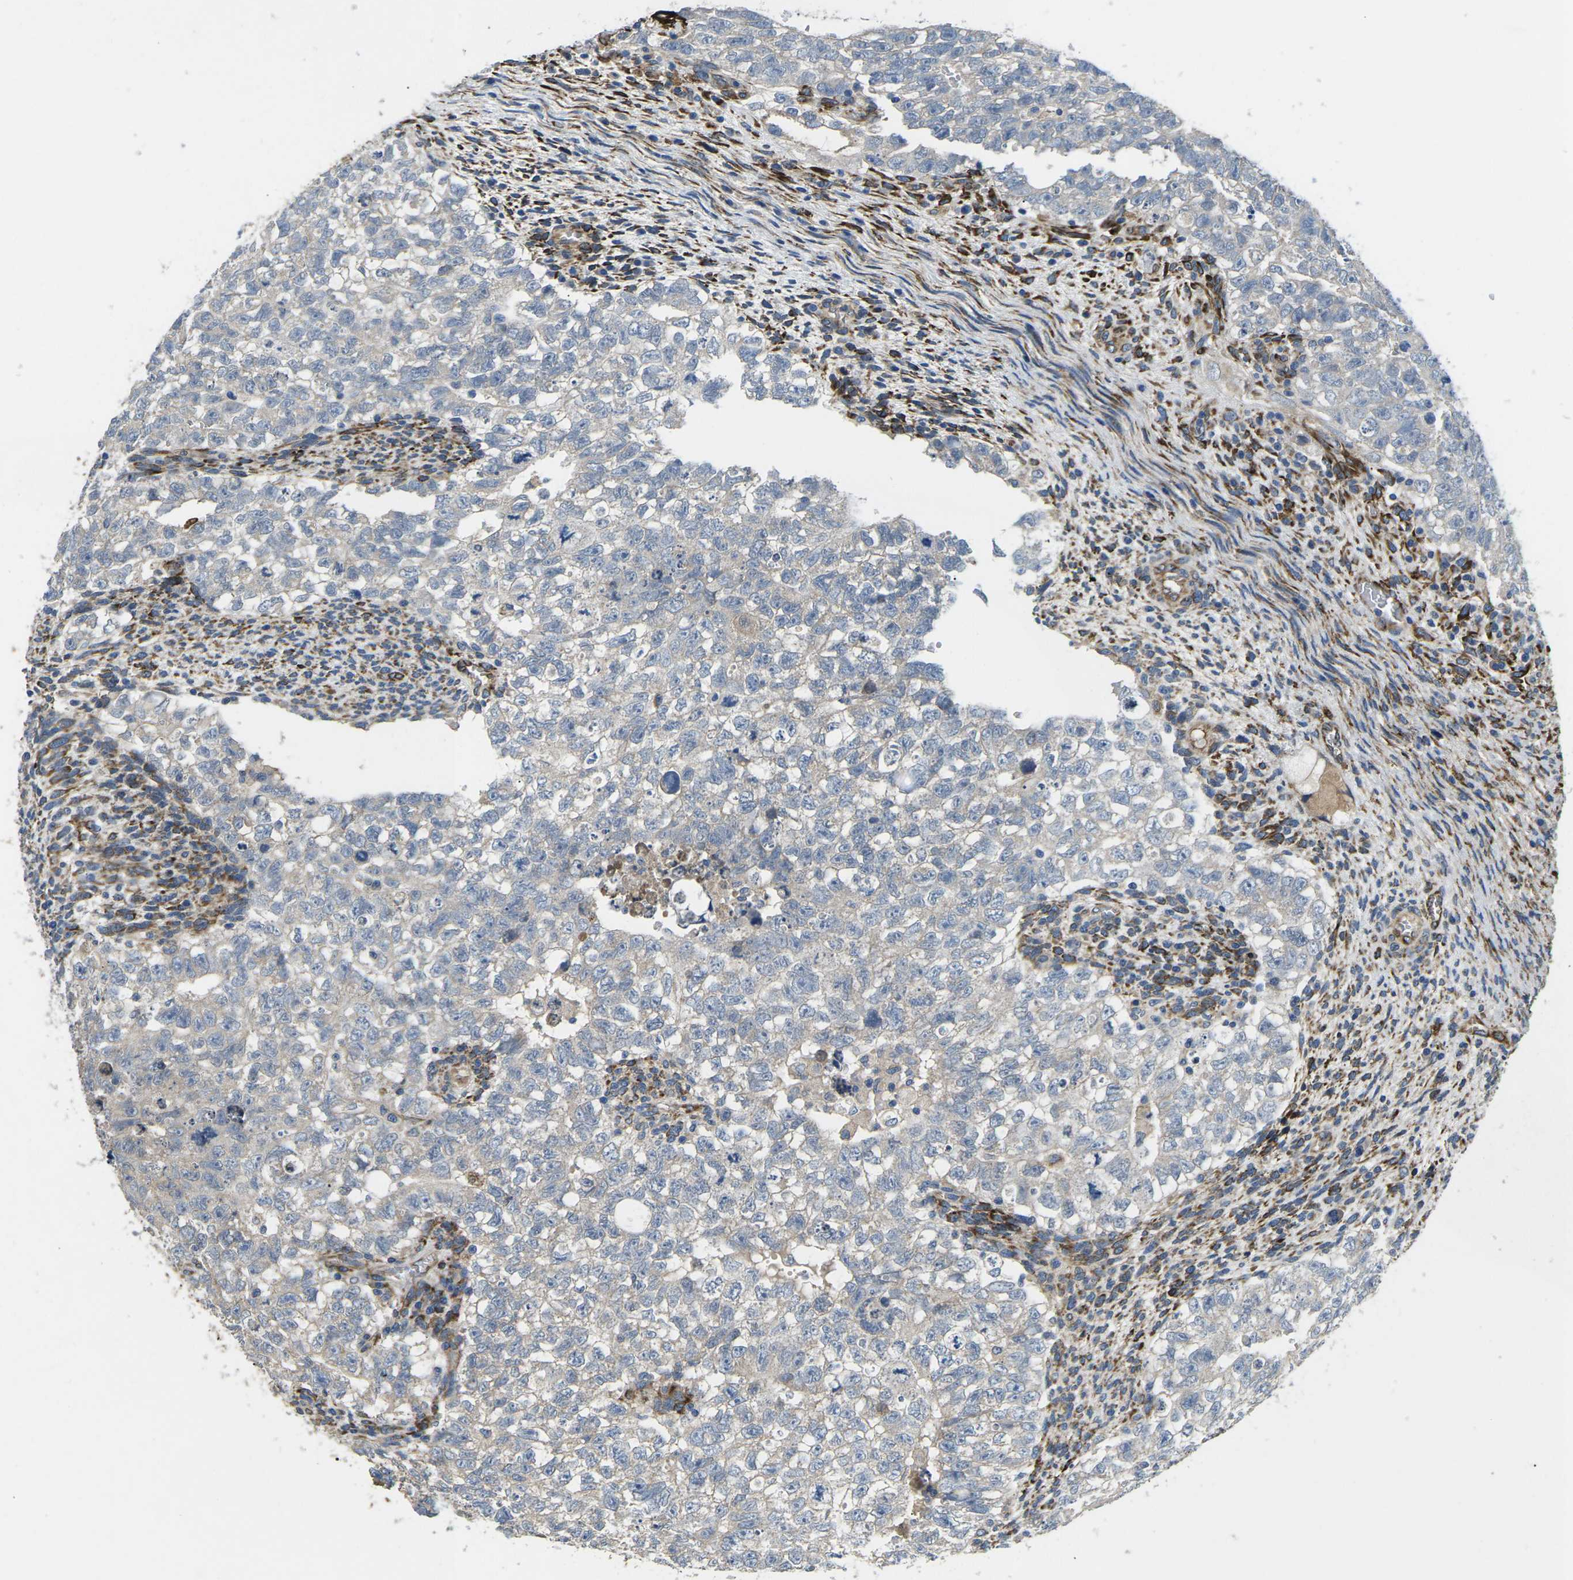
{"staining": {"intensity": "negative", "quantity": "none", "location": "none"}, "tissue": "testis cancer", "cell_type": "Tumor cells", "image_type": "cancer", "snomed": [{"axis": "morphology", "description": "Seminoma, NOS"}, {"axis": "morphology", "description": "Carcinoma, Embryonal, NOS"}, {"axis": "topography", "description": "Testis"}], "caption": "Tumor cells are negative for protein expression in human embryonal carcinoma (testis).", "gene": "PDZD8", "patient": {"sex": "male", "age": 38}}